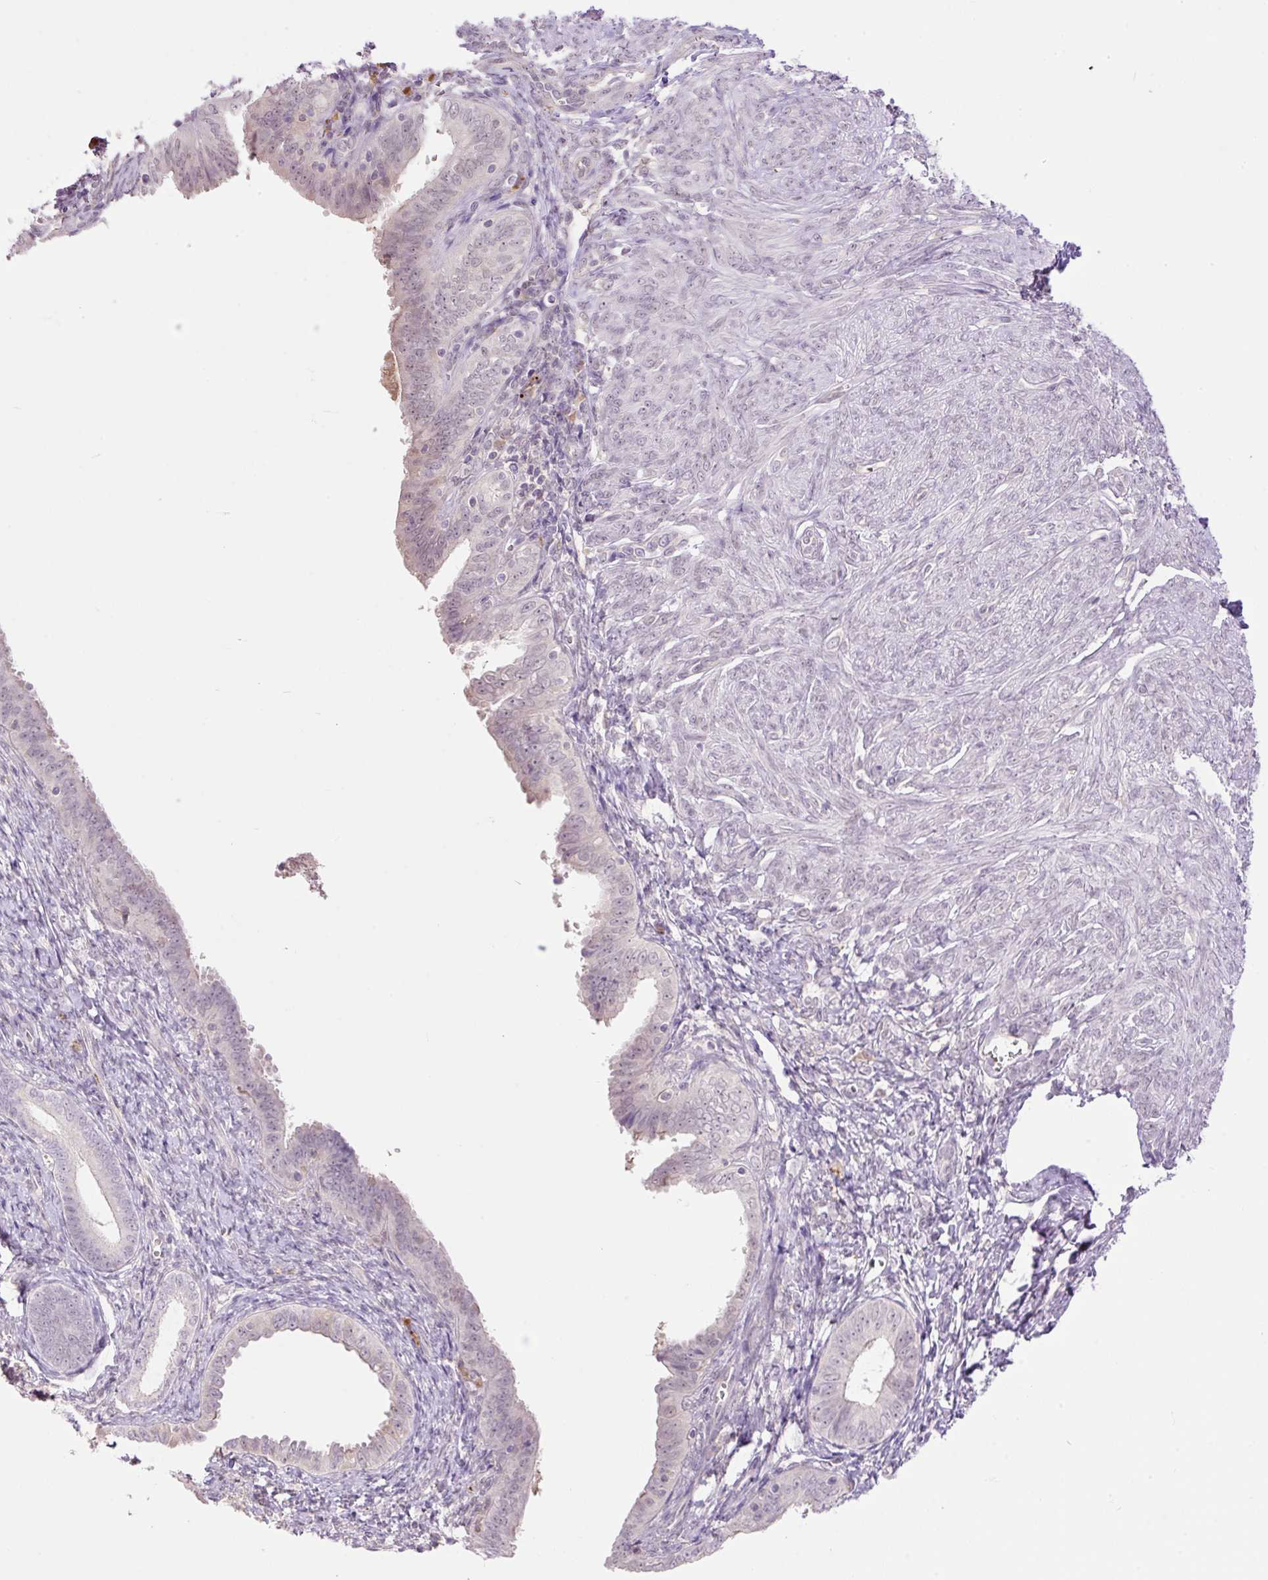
{"staining": {"intensity": "negative", "quantity": "none", "location": "none"}, "tissue": "endometrial cancer", "cell_type": "Tumor cells", "image_type": "cancer", "snomed": [{"axis": "morphology", "description": "Adenocarcinoma, NOS"}, {"axis": "topography", "description": "Endometrium"}], "caption": "Immunohistochemistry histopathology image of neoplastic tissue: endometrial cancer (adenocarcinoma) stained with DAB shows no significant protein expression in tumor cells.", "gene": "HABP4", "patient": {"sex": "female", "age": 87}}